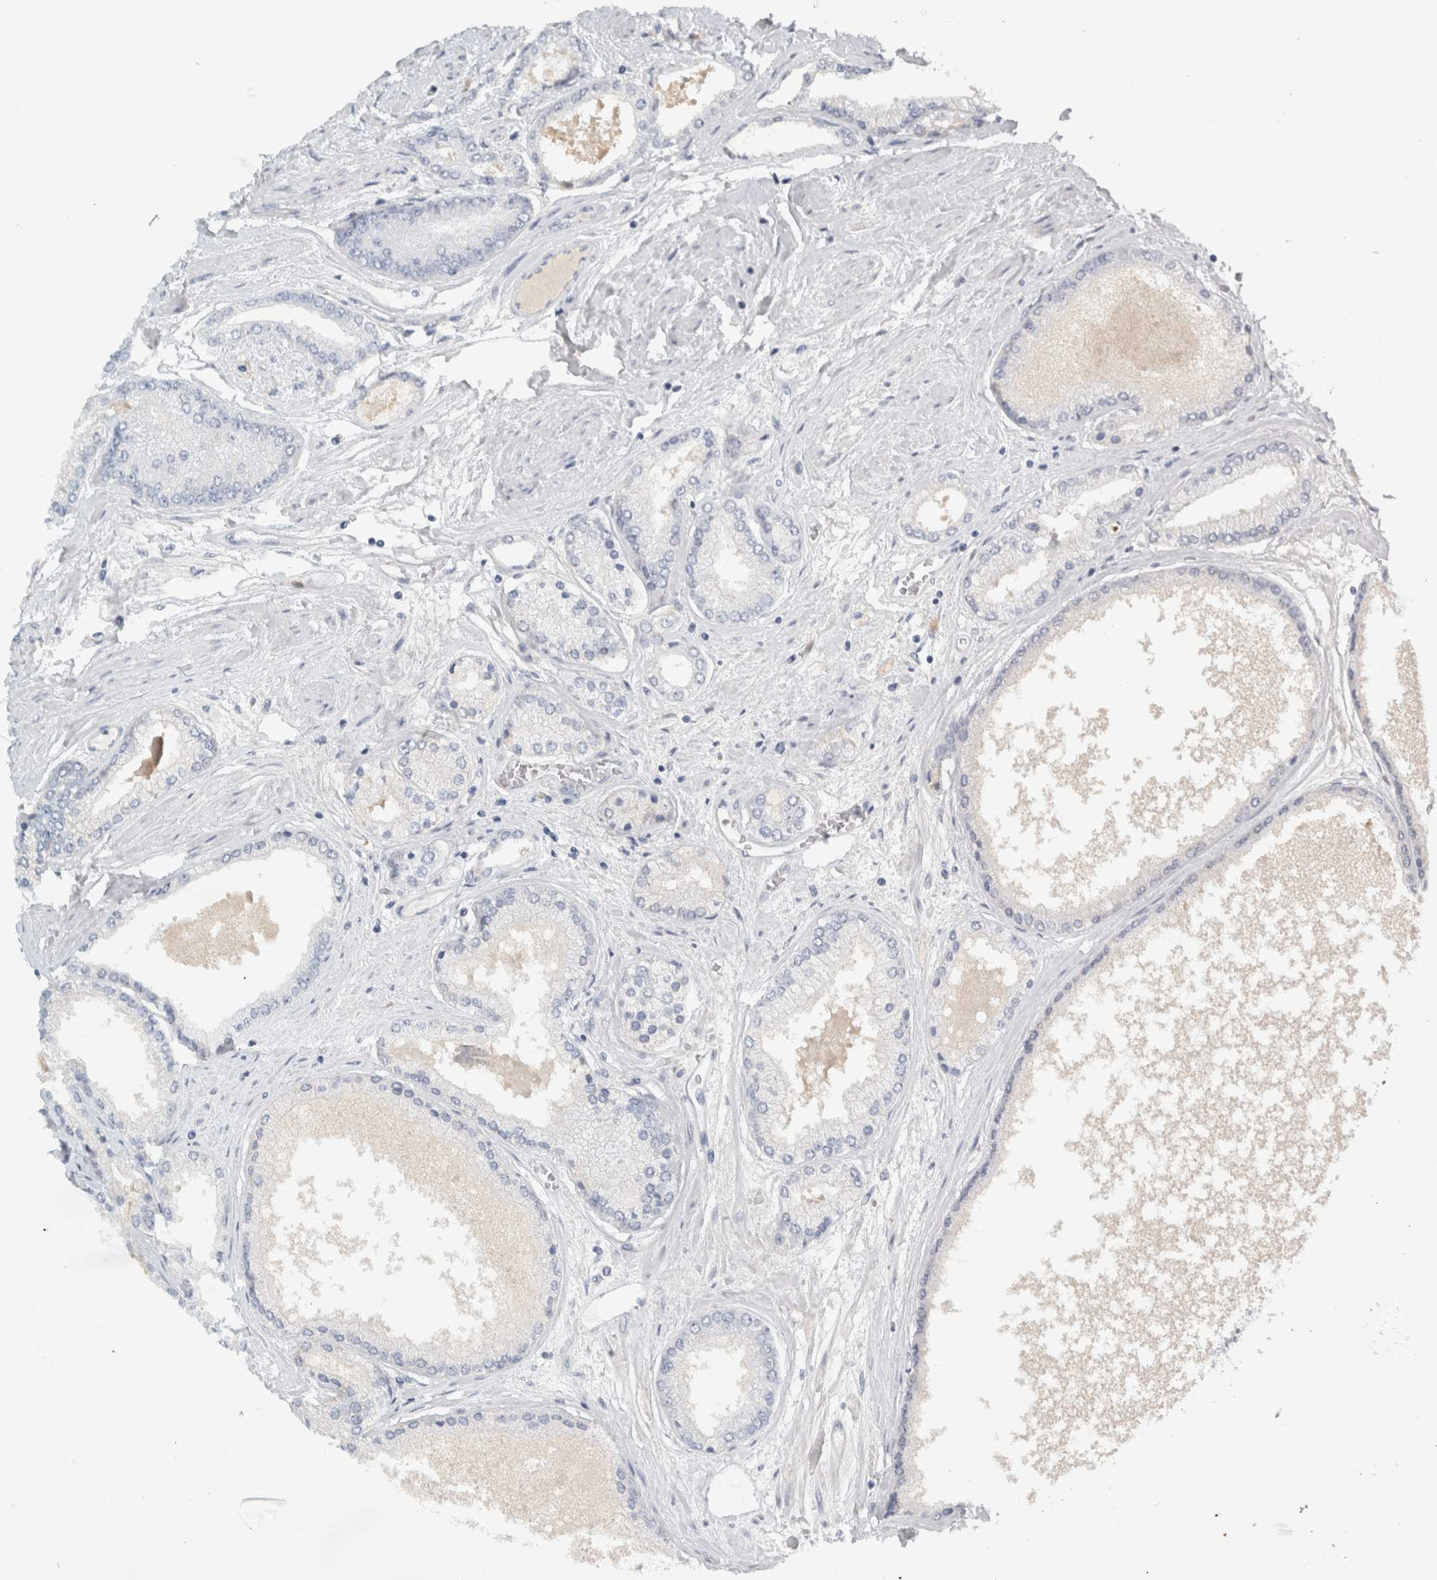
{"staining": {"intensity": "negative", "quantity": "none", "location": "none"}, "tissue": "prostate cancer", "cell_type": "Tumor cells", "image_type": "cancer", "snomed": [{"axis": "morphology", "description": "Adenocarcinoma, High grade"}, {"axis": "topography", "description": "Prostate"}], "caption": "Tumor cells show no significant protein expression in prostate cancer.", "gene": "TSPAN8", "patient": {"sex": "male", "age": 59}}